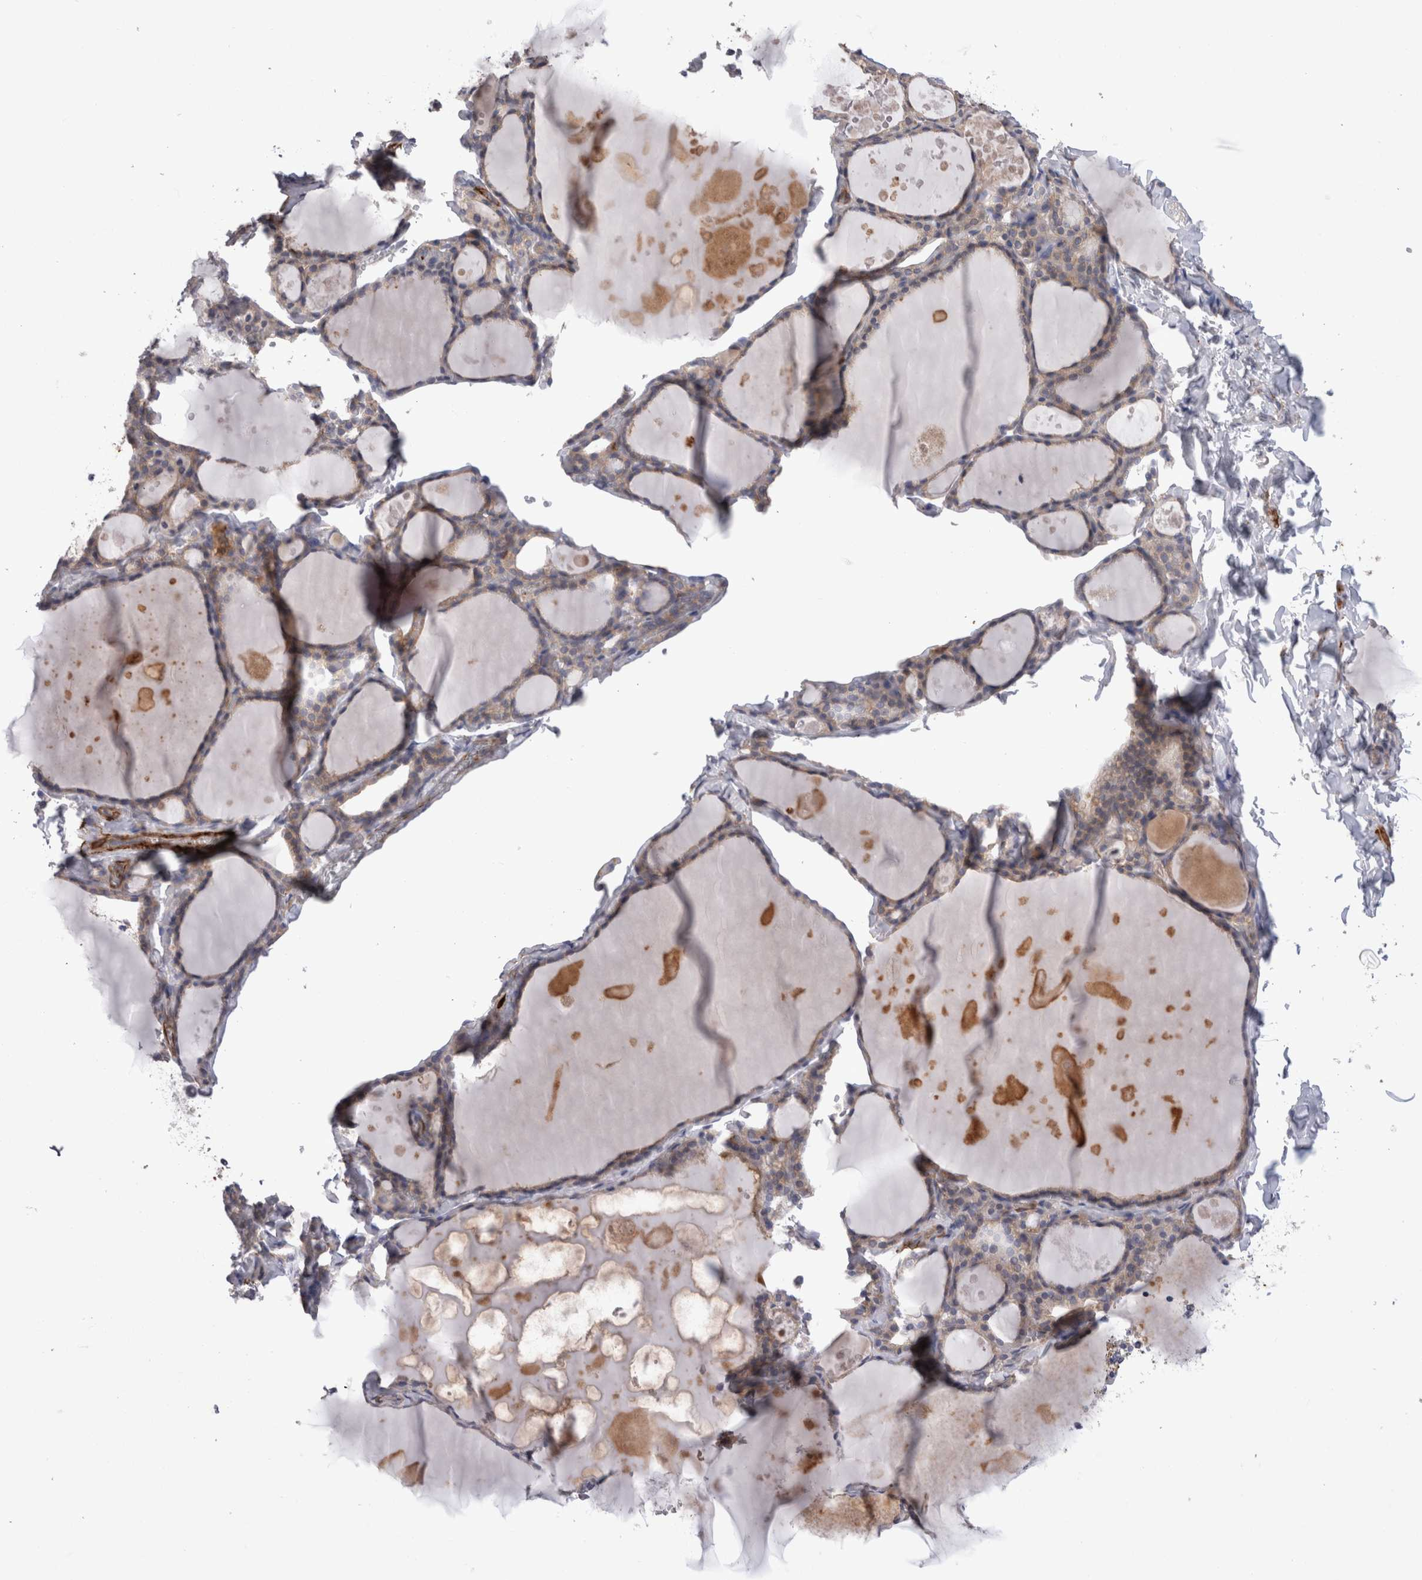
{"staining": {"intensity": "weak", "quantity": "<25%", "location": "cytoplasmic/membranous"}, "tissue": "thyroid gland", "cell_type": "Glandular cells", "image_type": "normal", "snomed": [{"axis": "morphology", "description": "Normal tissue, NOS"}, {"axis": "topography", "description": "Thyroid gland"}], "caption": "The histopathology image shows no staining of glandular cells in unremarkable thyroid gland. (Brightfield microscopy of DAB (3,3'-diaminobenzidine) immunohistochemistry (IHC) at high magnification).", "gene": "EPRS1", "patient": {"sex": "male", "age": 56}}